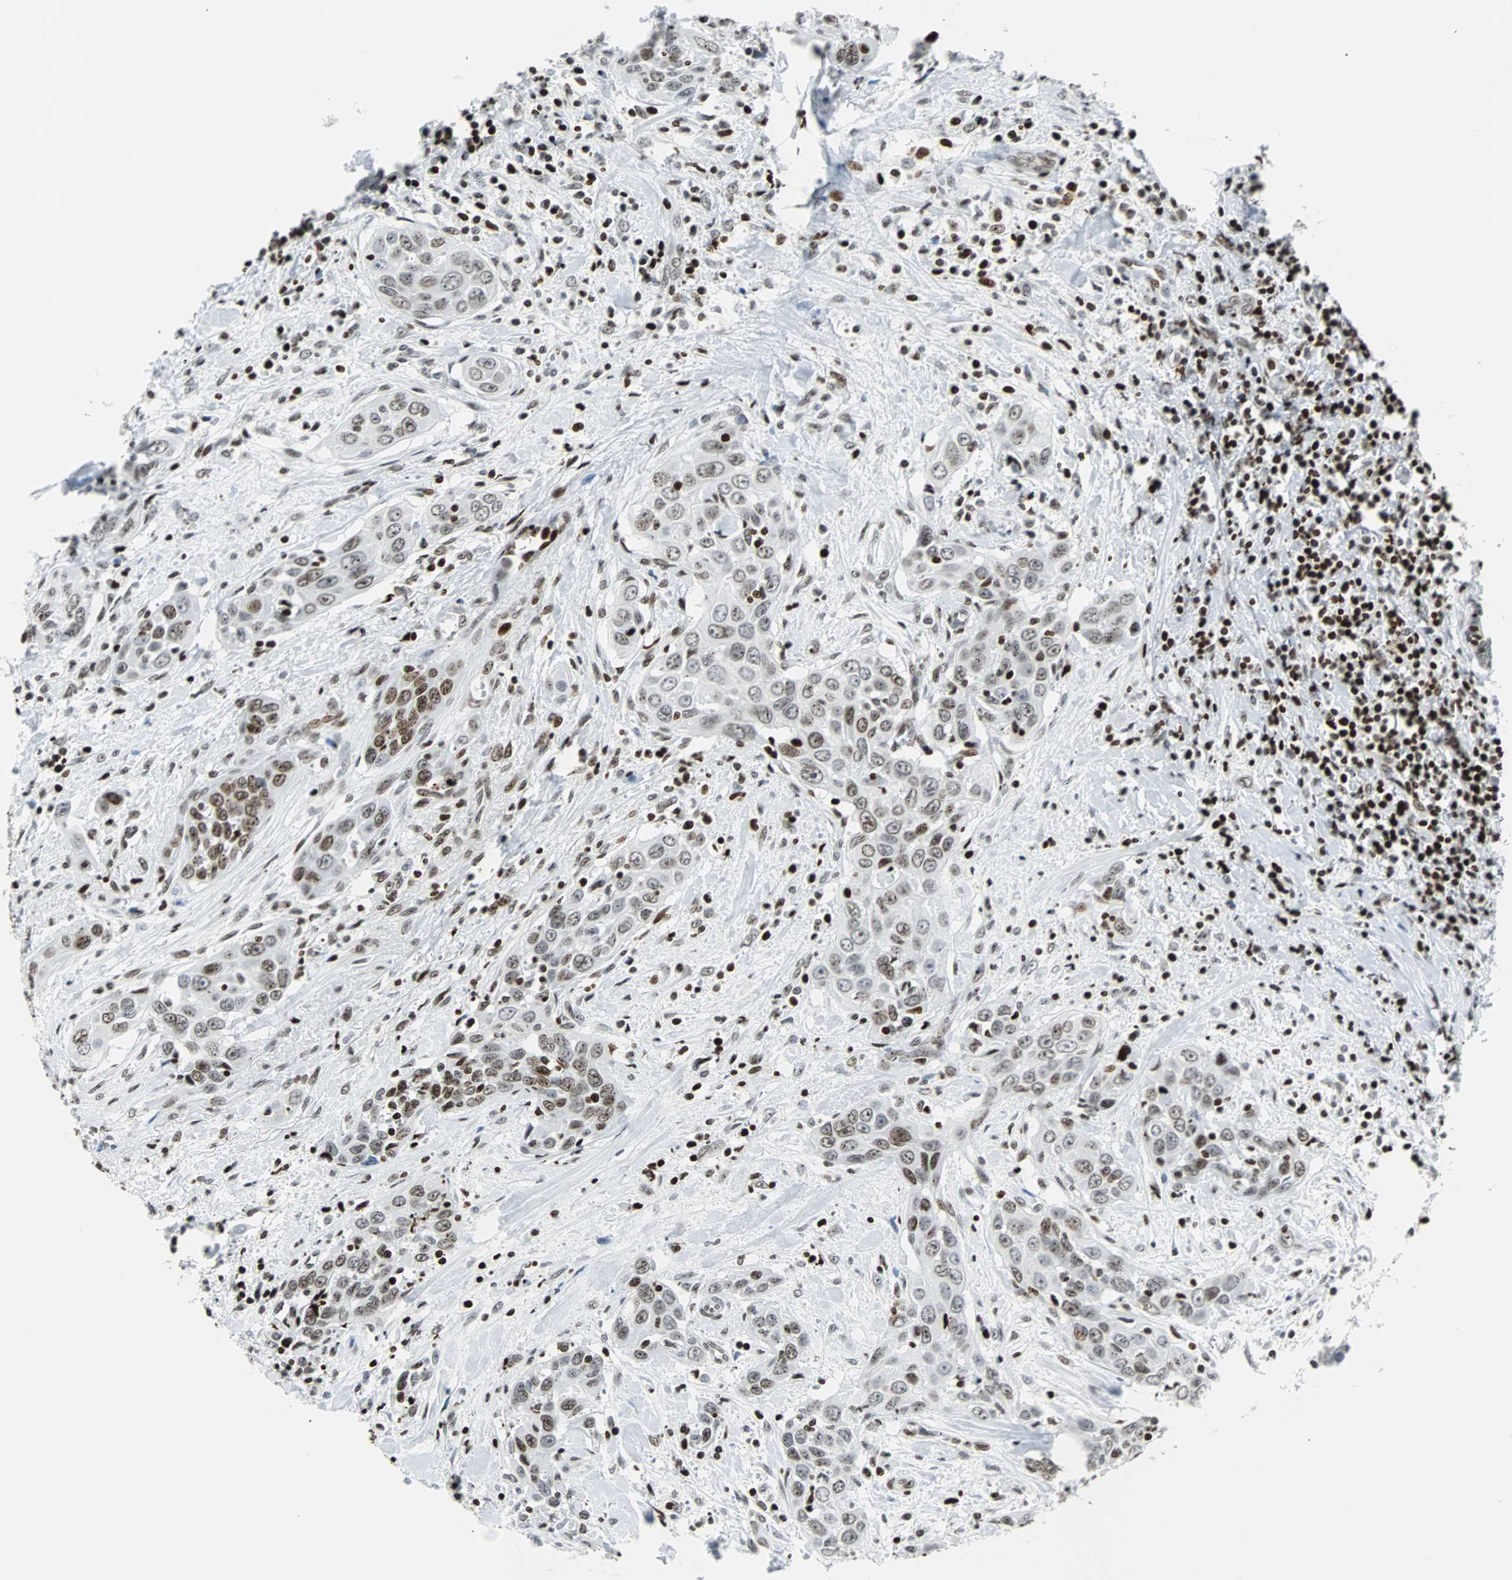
{"staining": {"intensity": "moderate", "quantity": "25%-75%", "location": "nuclear"}, "tissue": "head and neck cancer", "cell_type": "Tumor cells", "image_type": "cancer", "snomed": [{"axis": "morphology", "description": "Squamous cell carcinoma, NOS"}, {"axis": "topography", "description": "Oral tissue"}, {"axis": "topography", "description": "Head-Neck"}], "caption": "Tumor cells show medium levels of moderate nuclear staining in approximately 25%-75% of cells in human head and neck cancer.", "gene": "ZNF131", "patient": {"sex": "female", "age": 50}}